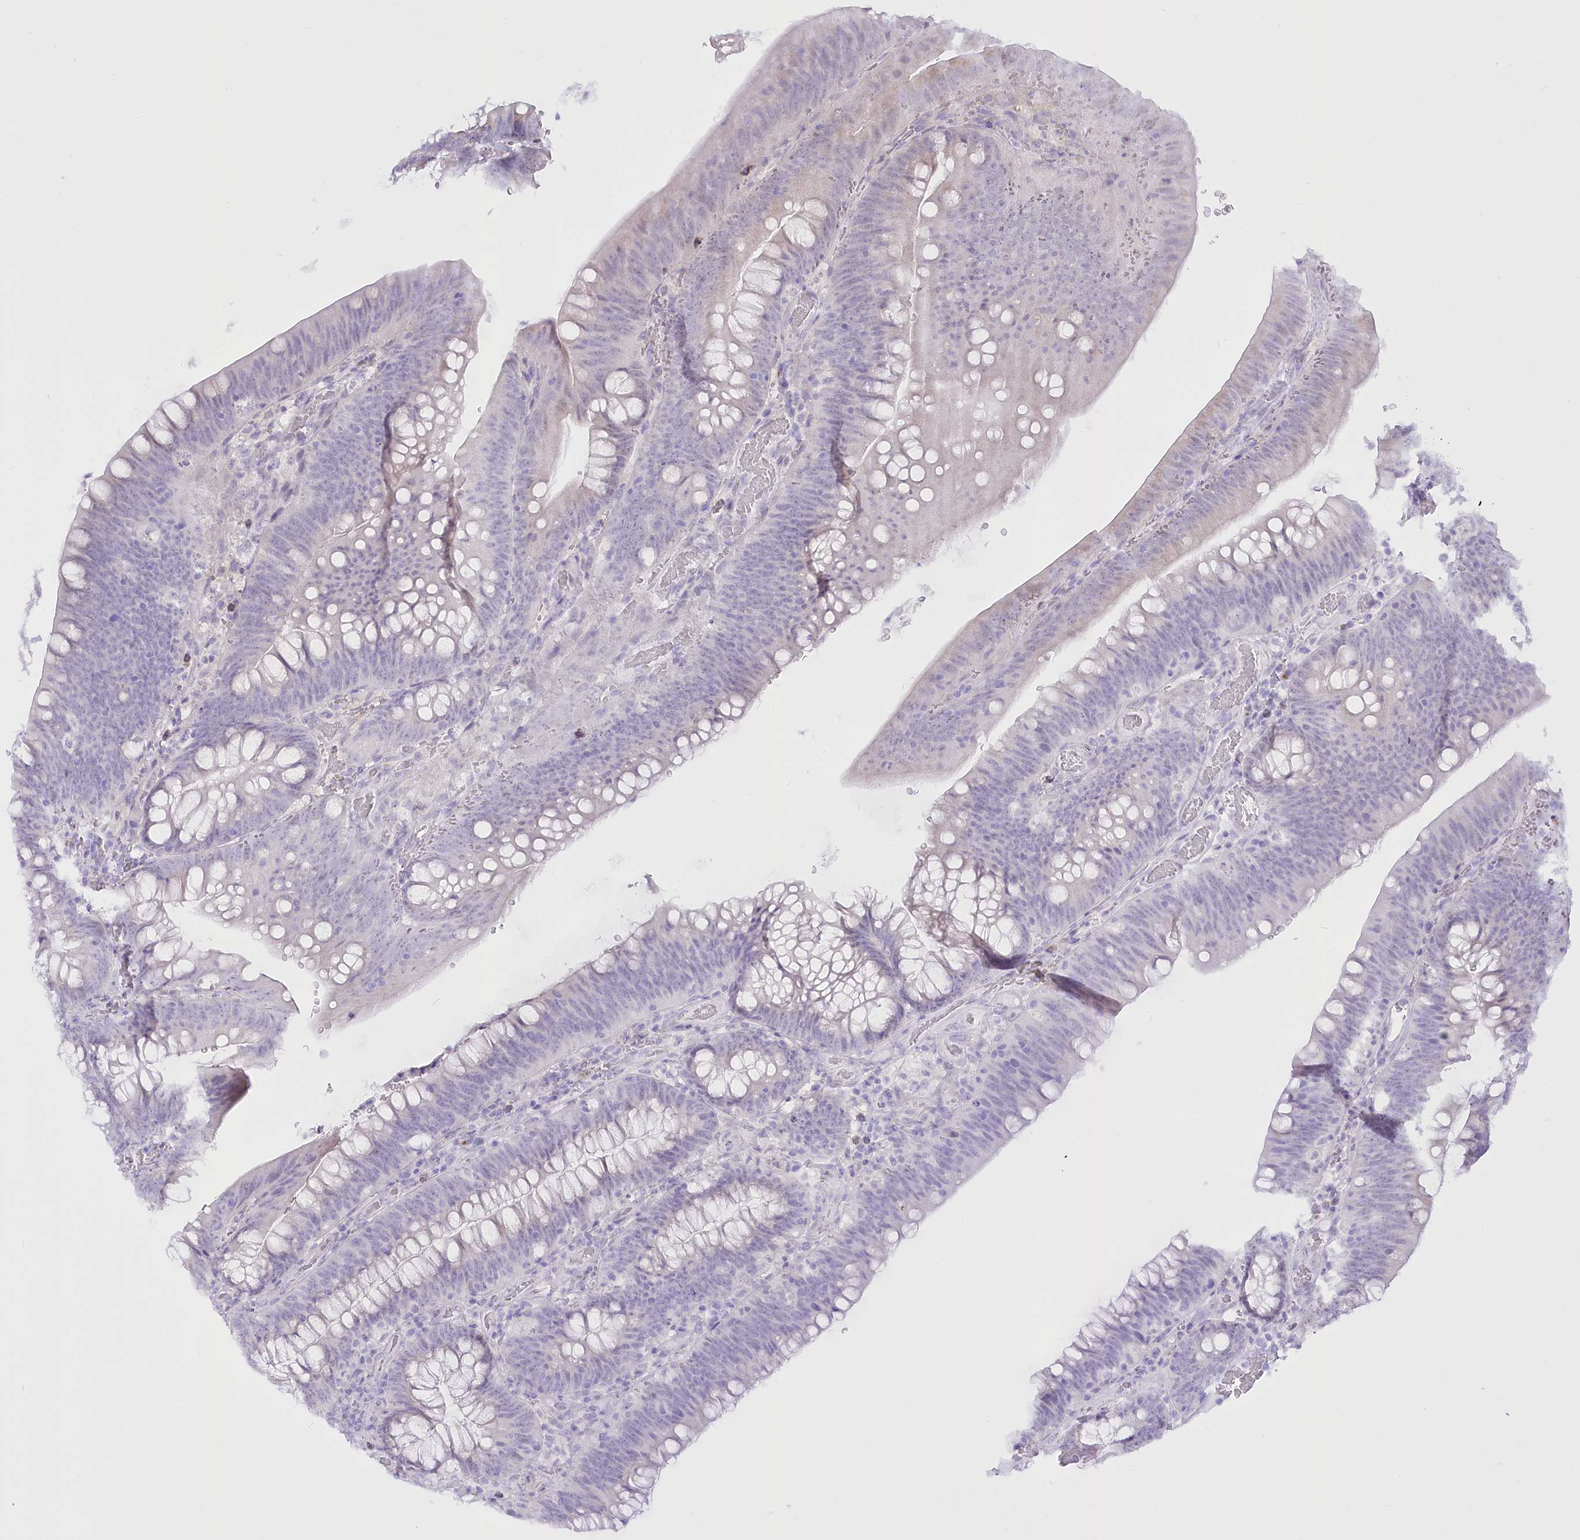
{"staining": {"intensity": "negative", "quantity": "none", "location": "none"}, "tissue": "colorectal cancer", "cell_type": "Tumor cells", "image_type": "cancer", "snomed": [{"axis": "morphology", "description": "Normal tissue, NOS"}, {"axis": "topography", "description": "Colon"}], "caption": "IHC image of colorectal cancer stained for a protein (brown), which displays no expression in tumor cells.", "gene": "BEND7", "patient": {"sex": "female", "age": 82}}